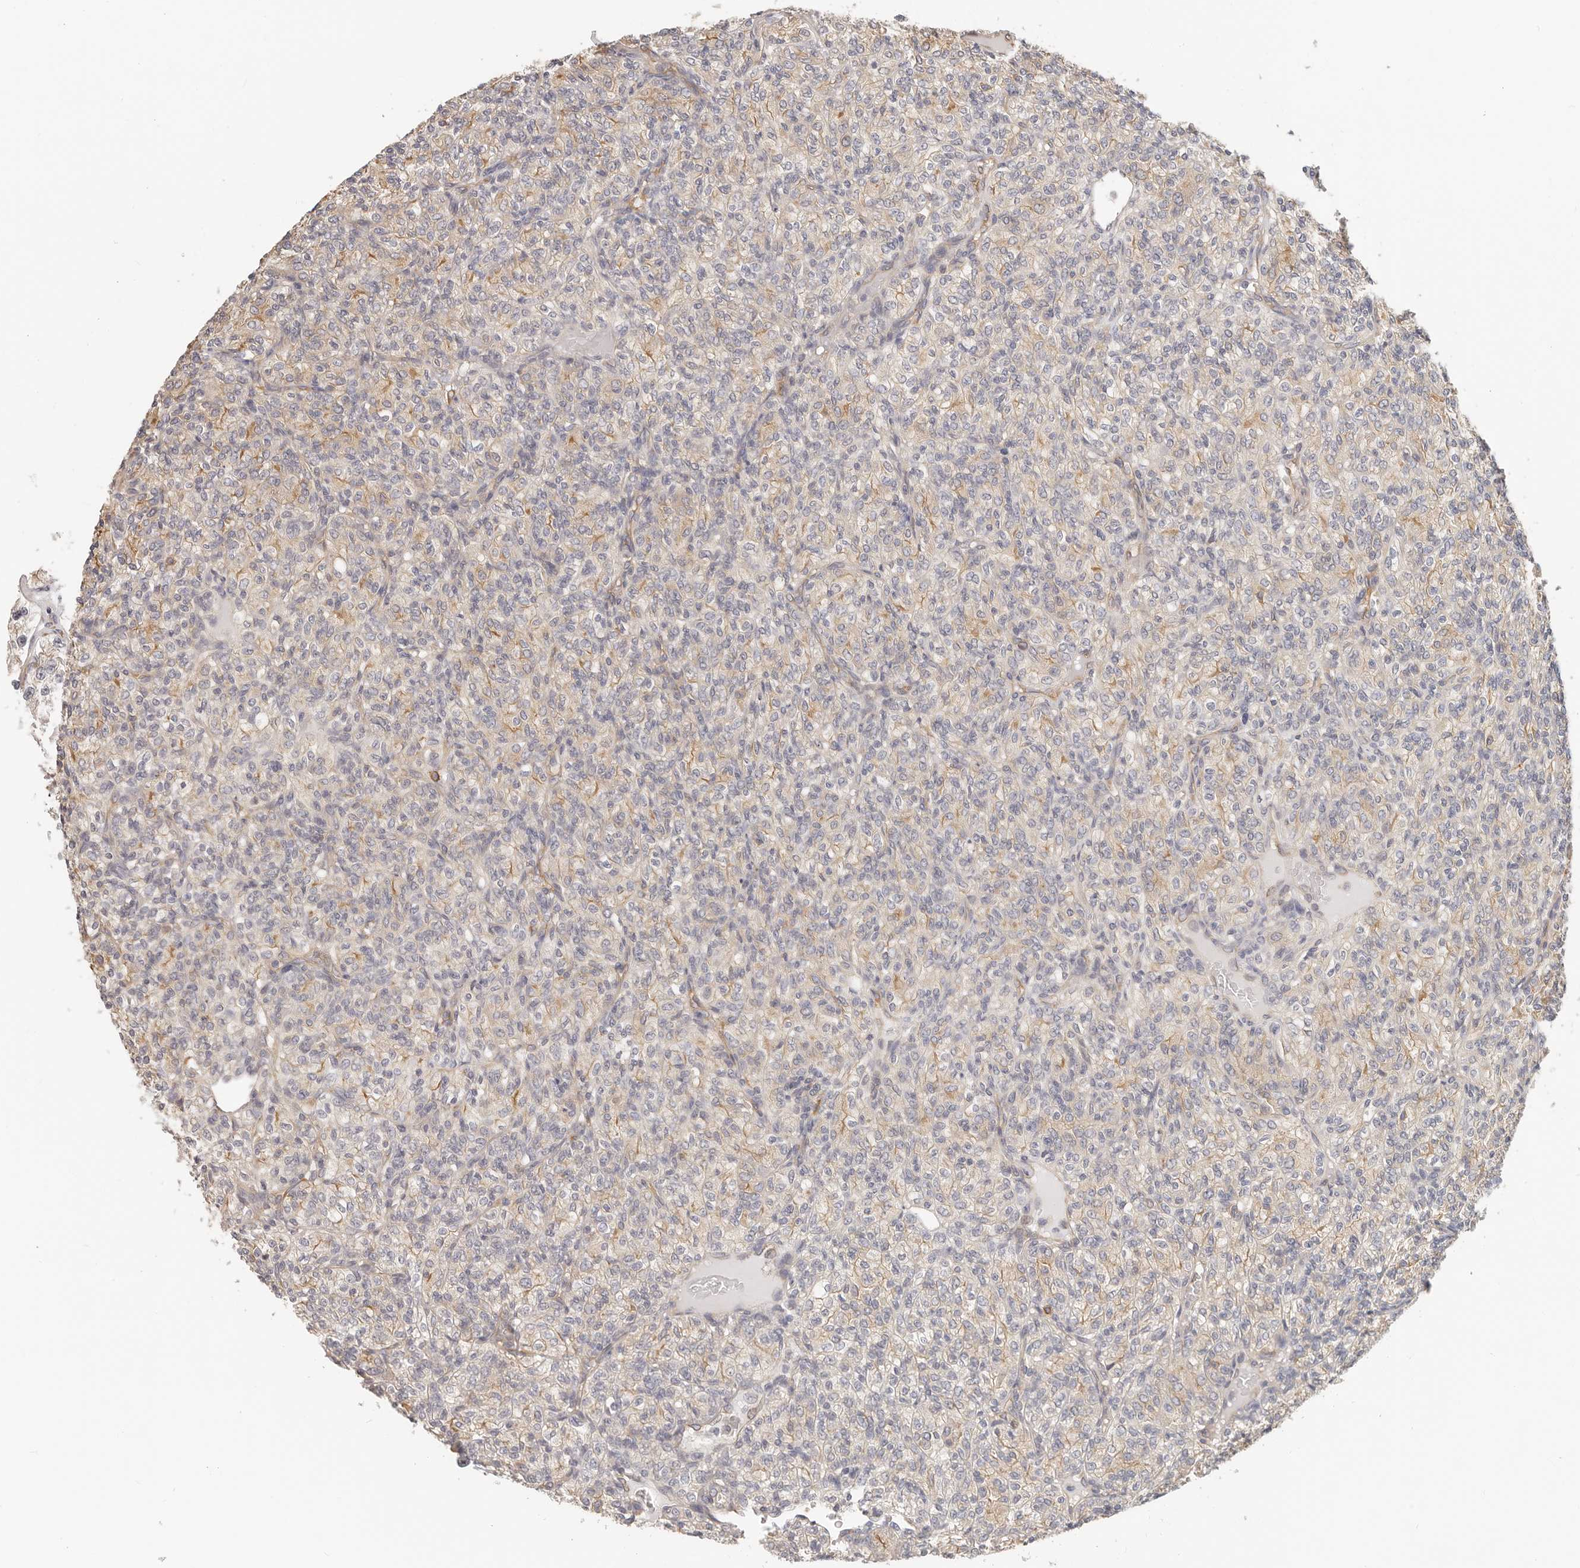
{"staining": {"intensity": "negative", "quantity": "none", "location": "none"}, "tissue": "renal cancer", "cell_type": "Tumor cells", "image_type": "cancer", "snomed": [{"axis": "morphology", "description": "Adenocarcinoma, NOS"}, {"axis": "topography", "description": "Kidney"}], "caption": "Renal cancer stained for a protein using immunohistochemistry demonstrates no expression tumor cells.", "gene": "AFDN", "patient": {"sex": "male", "age": 77}}